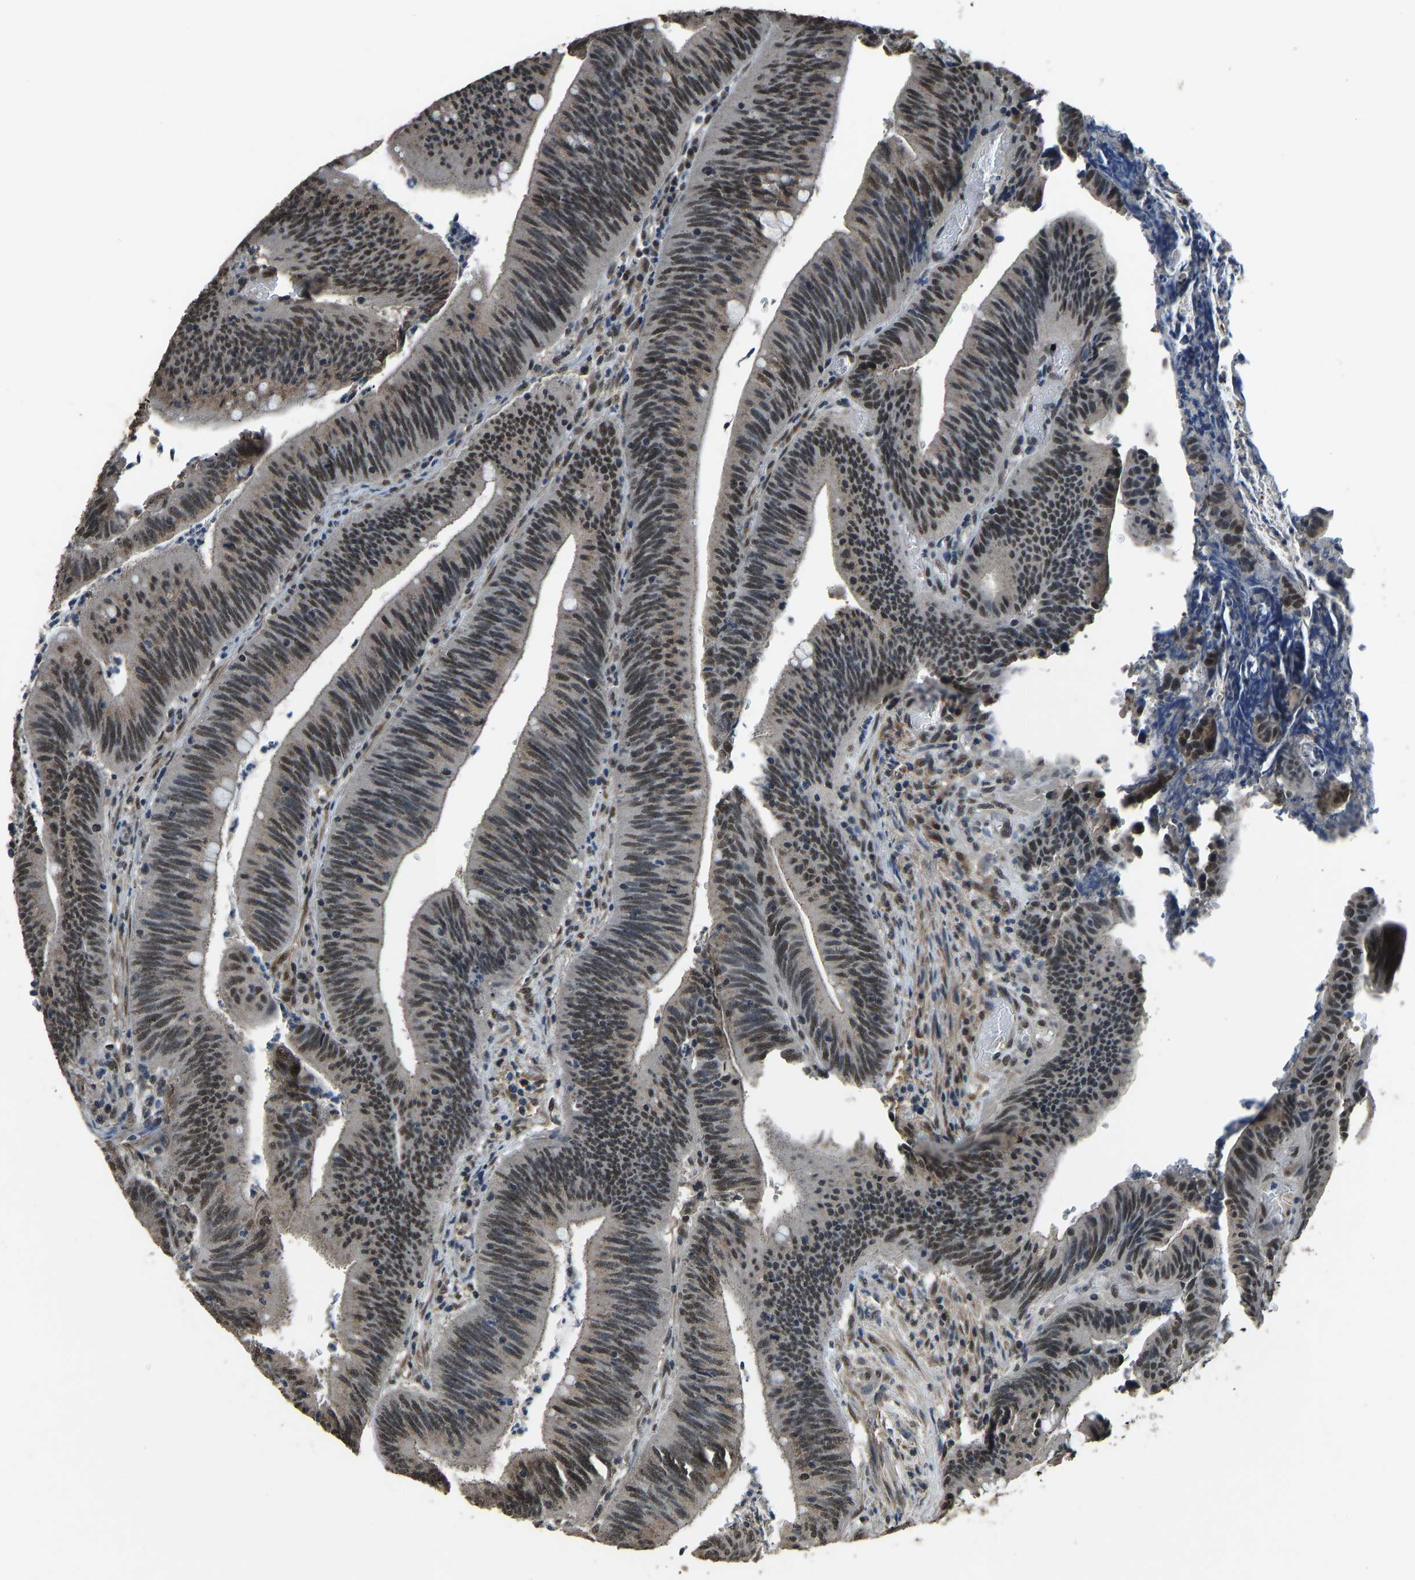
{"staining": {"intensity": "moderate", "quantity": ">75%", "location": "nuclear"}, "tissue": "colorectal cancer", "cell_type": "Tumor cells", "image_type": "cancer", "snomed": [{"axis": "morphology", "description": "Normal tissue, NOS"}, {"axis": "morphology", "description": "Adenocarcinoma, NOS"}, {"axis": "topography", "description": "Rectum"}], "caption": "Tumor cells exhibit moderate nuclear positivity in about >75% of cells in colorectal cancer.", "gene": "TOX4", "patient": {"sex": "female", "age": 66}}